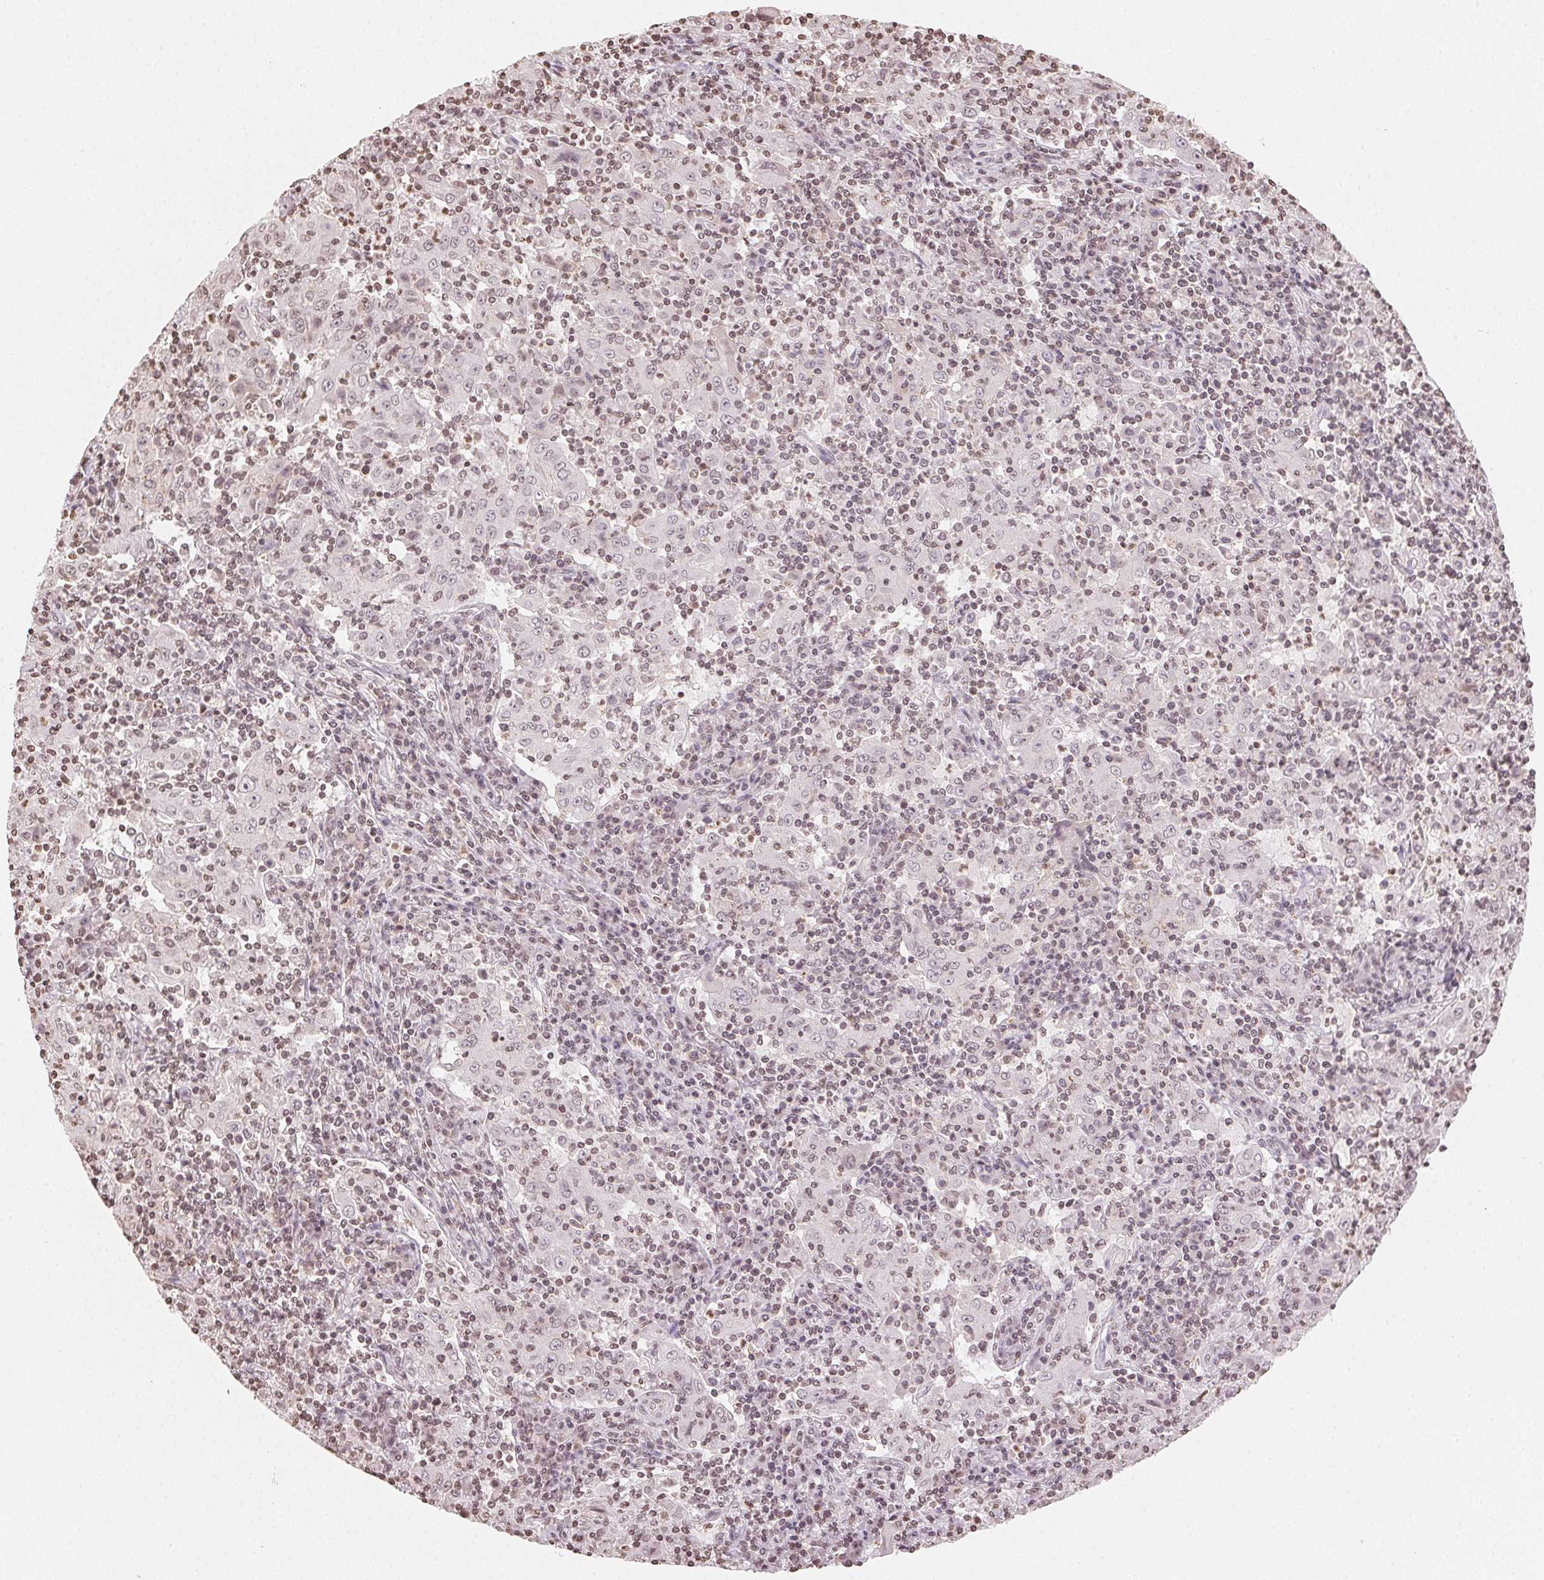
{"staining": {"intensity": "negative", "quantity": "none", "location": "none"}, "tissue": "pancreatic cancer", "cell_type": "Tumor cells", "image_type": "cancer", "snomed": [{"axis": "morphology", "description": "Adenocarcinoma, NOS"}, {"axis": "topography", "description": "Pancreas"}], "caption": "A histopathology image of pancreatic adenocarcinoma stained for a protein demonstrates no brown staining in tumor cells.", "gene": "TBP", "patient": {"sex": "male", "age": 63}}